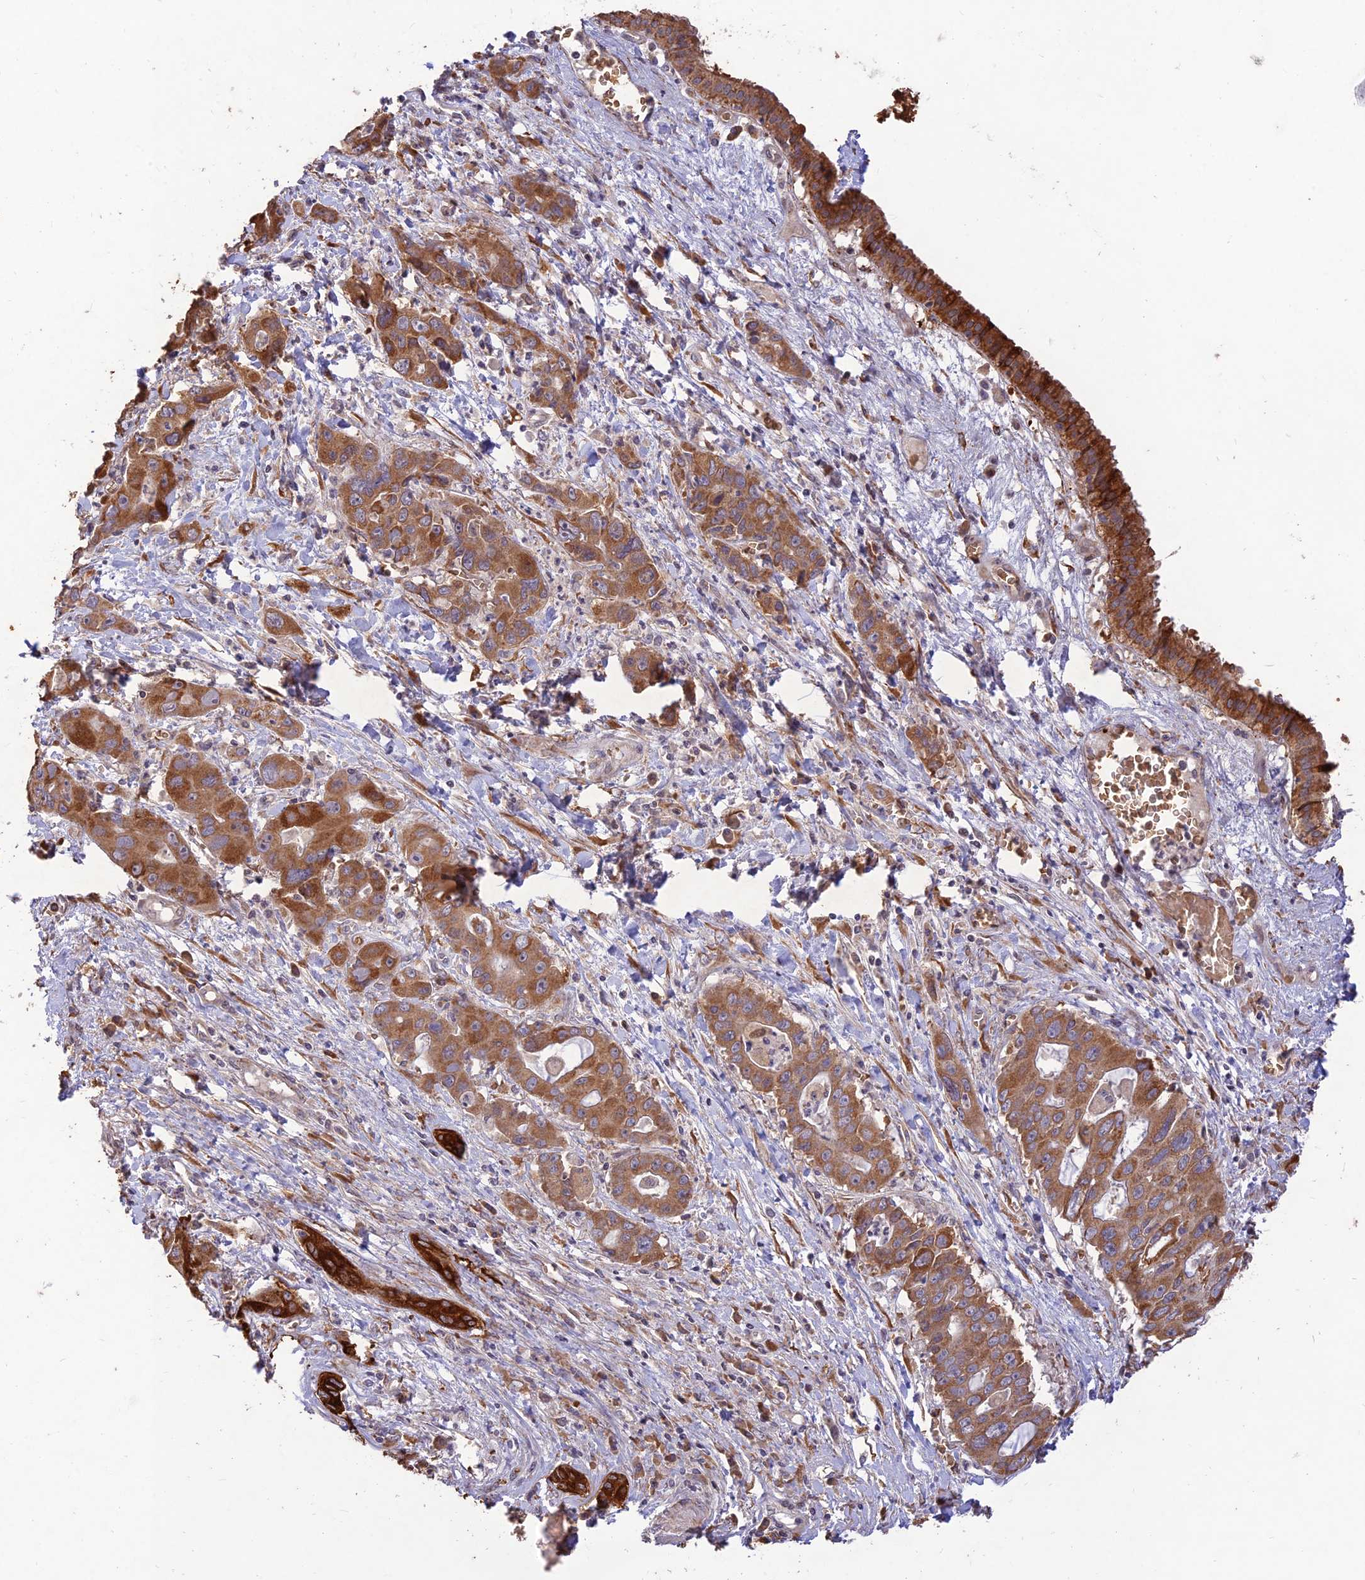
{"staining": {"intensity": "moderate", "quantity": ">75%", "location": "cytoplasmic/membranous"}, "tissue": "liver cancer", "cell_type": "Tumor cells", "image_type": "cancer", "snomed": [{"axis": "morphology", "description": "Cholangiocarcinoma"}, {"axis": "topography", "description": "Liver"}], "caption": "The photomicrograph exhibits immunohistochemical staining of liver cancer (cholangiocarcinoma). There is moderate cytoplasmic/membranous positivity is present in about >75% of tumor cells.", "gene": "PPP1R11", "patient": {"sex": "male", "age": 67}}